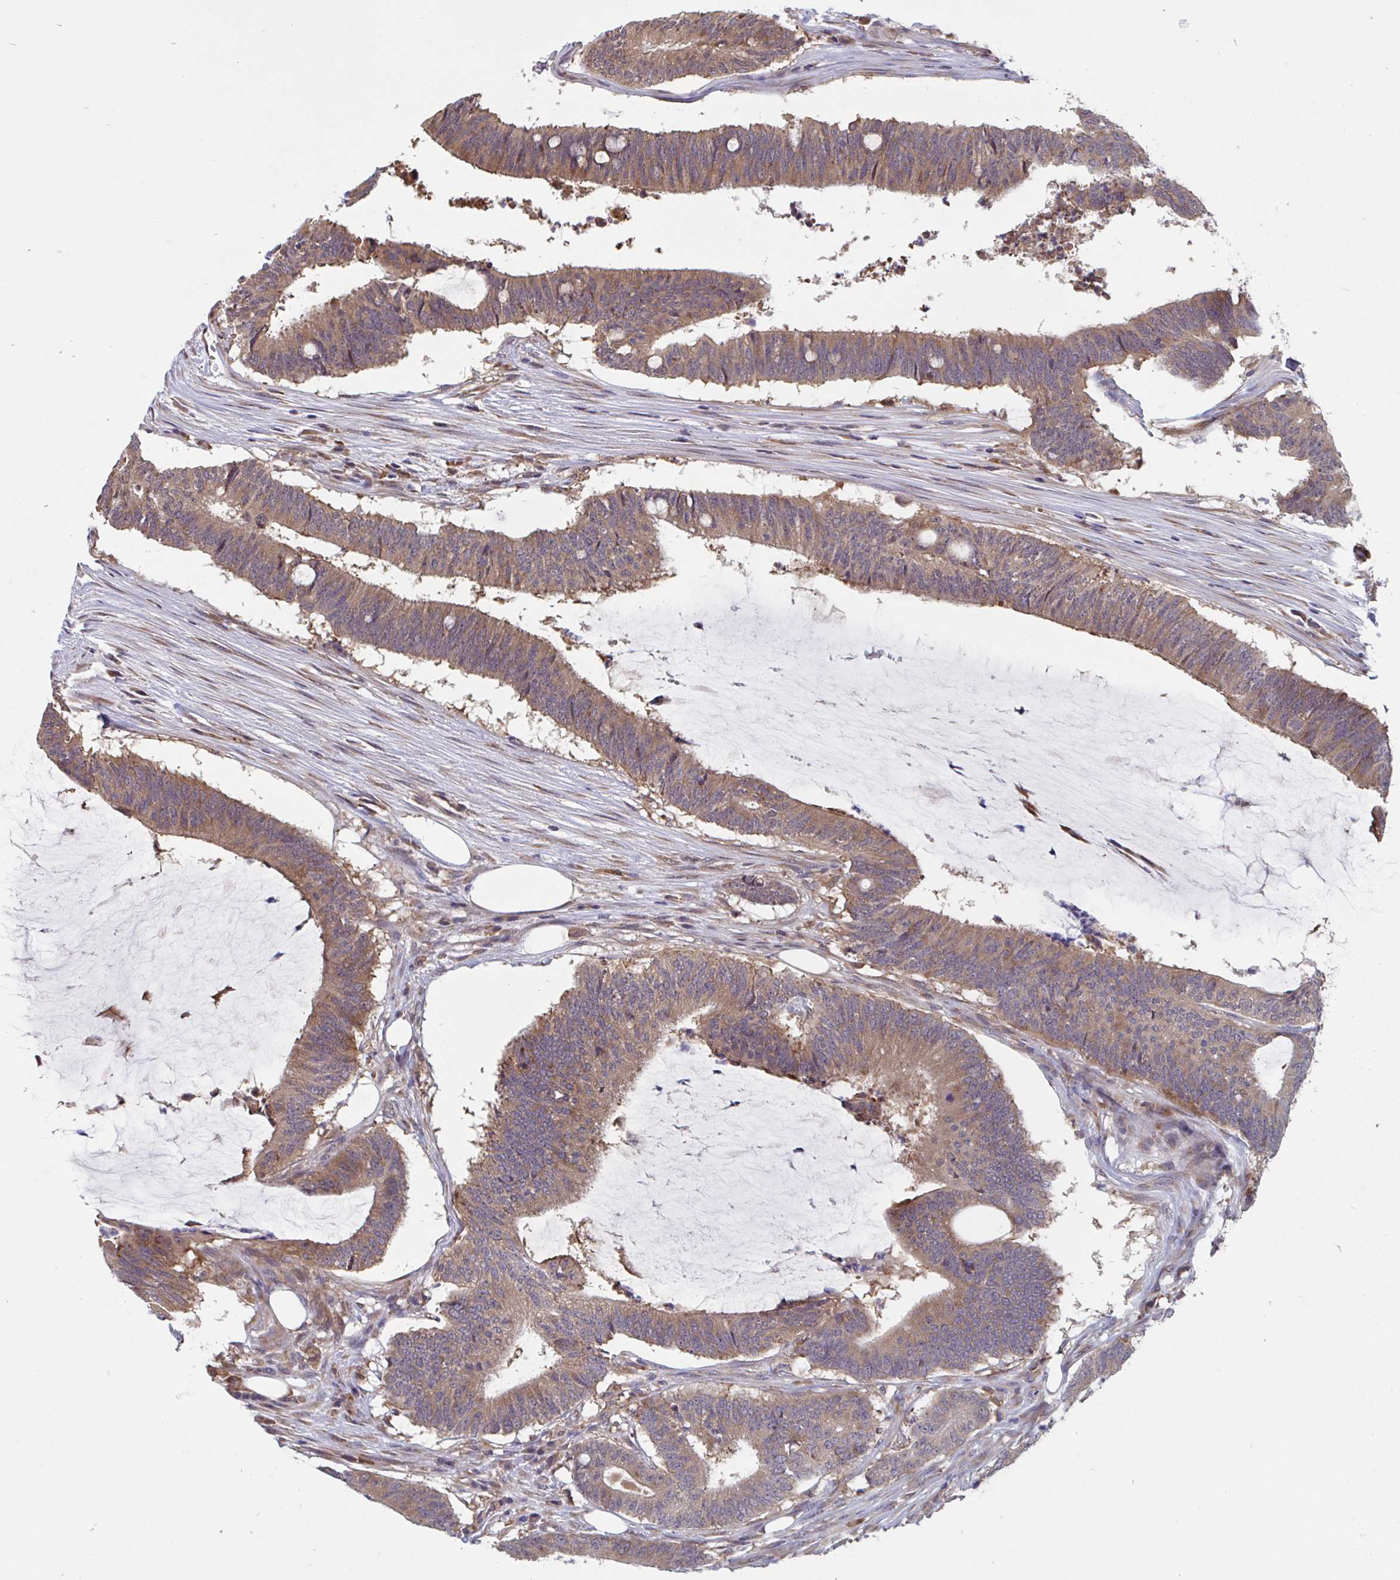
{"staining": {"intensity": "moderate", "quantity": ">75%", "location": "cytoplasmic/membranous"}, "tissue": "colorectal cancer", "cell_type": "Tumor cells", "image_type": "cancer", "snomed": [{"axis": "morphology", "description": "Adenocarcinoma, NOS"}, {"axis": "topography", "description": "Colon"}], "caption": "Immunohistochemical staining of human colorectal cancer (adenocarcinoma) displays moderate cytoplasmic/membranous protein positivity in about >75% of tumor cells.", "gene": "SNX8", "patient": {"sex": "female", "age": 43}}